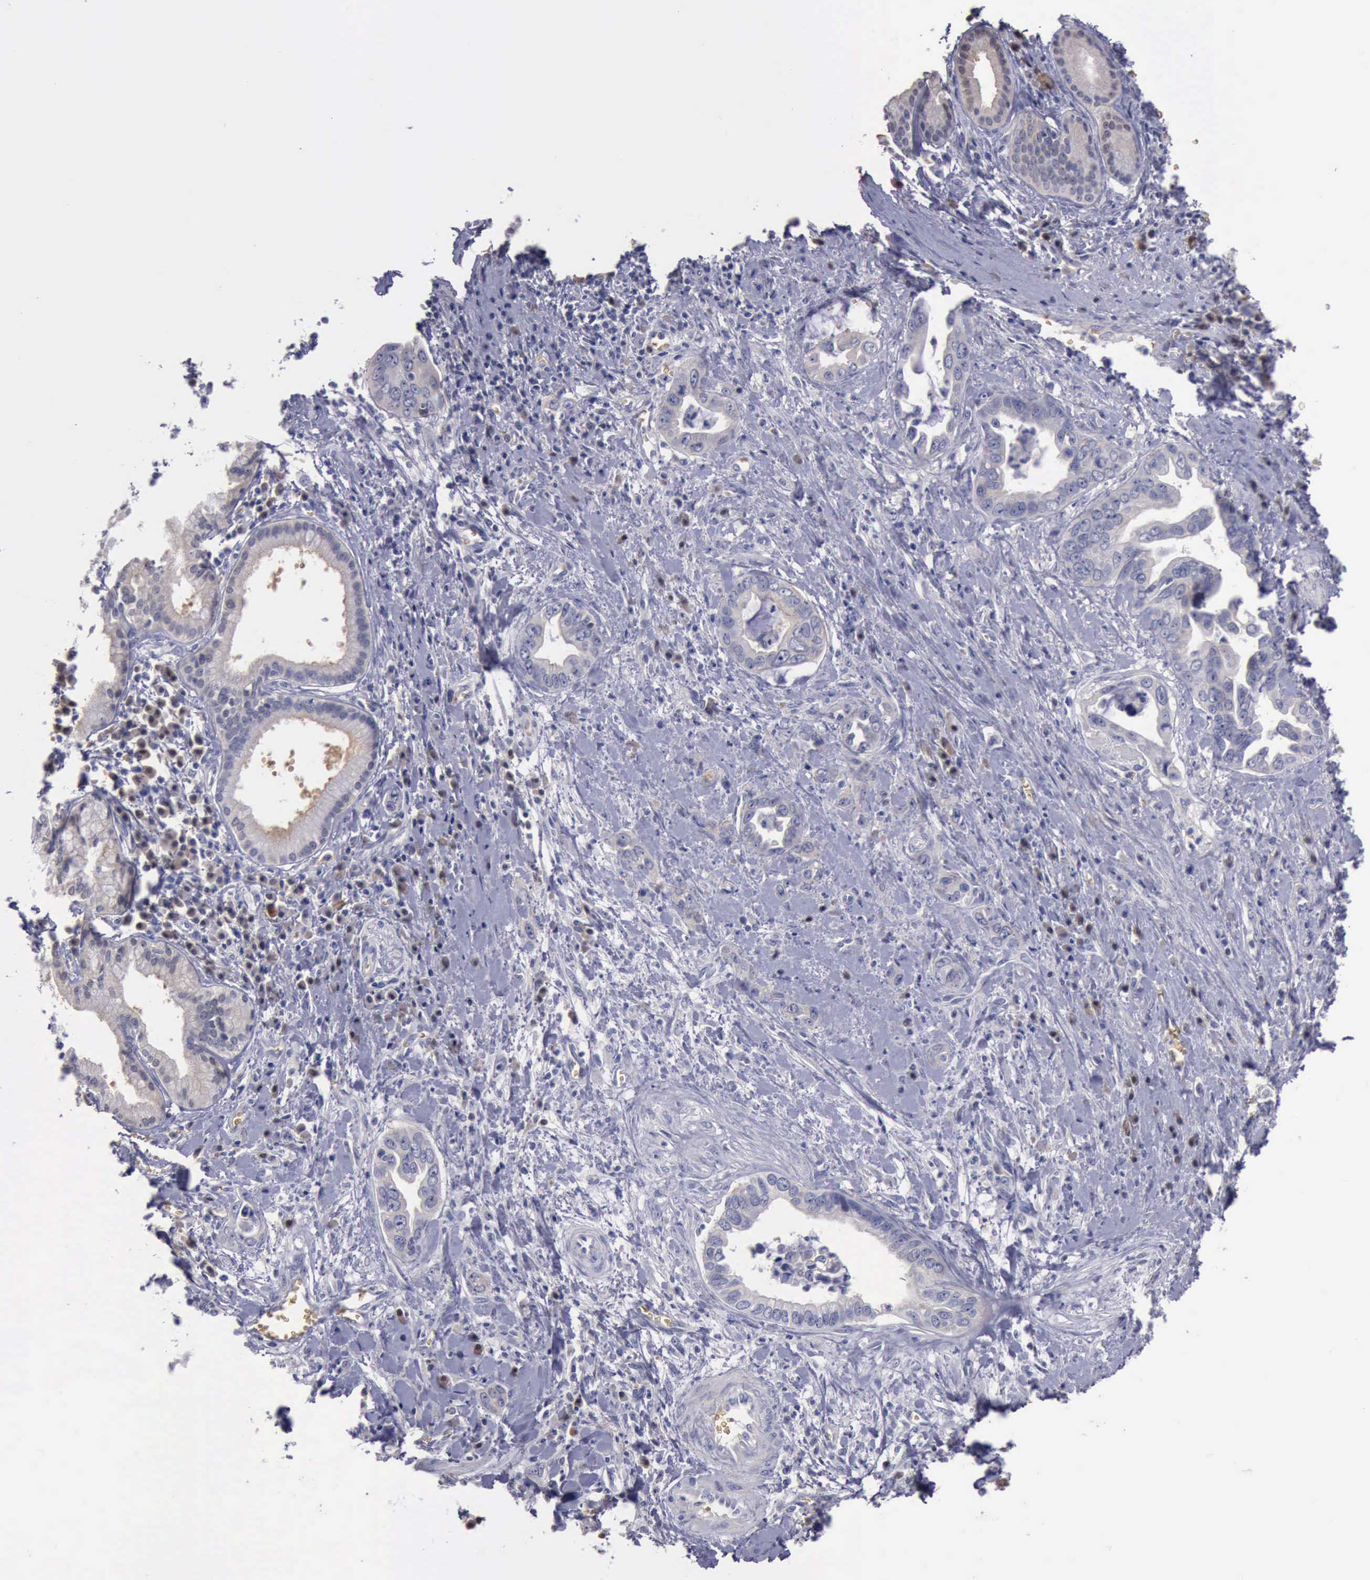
{"staining": {"intensity": "negative", "quantity": "none", "location": "none"}, "tissue": "pancreatic cancer", "cell_type": "Tumor cells", "image_type": "cancer", "snomed": [{"axis": "morphology", "description": "Adenocarcinoma, NOS"}, {"axis": "topography", "description": "Pancreas"}], "caption": "Tumor cells are negative for protein expression in human pancreatic cancer.", "gene": "CEP128", "patient": {"sex": "male", "age": 69}}